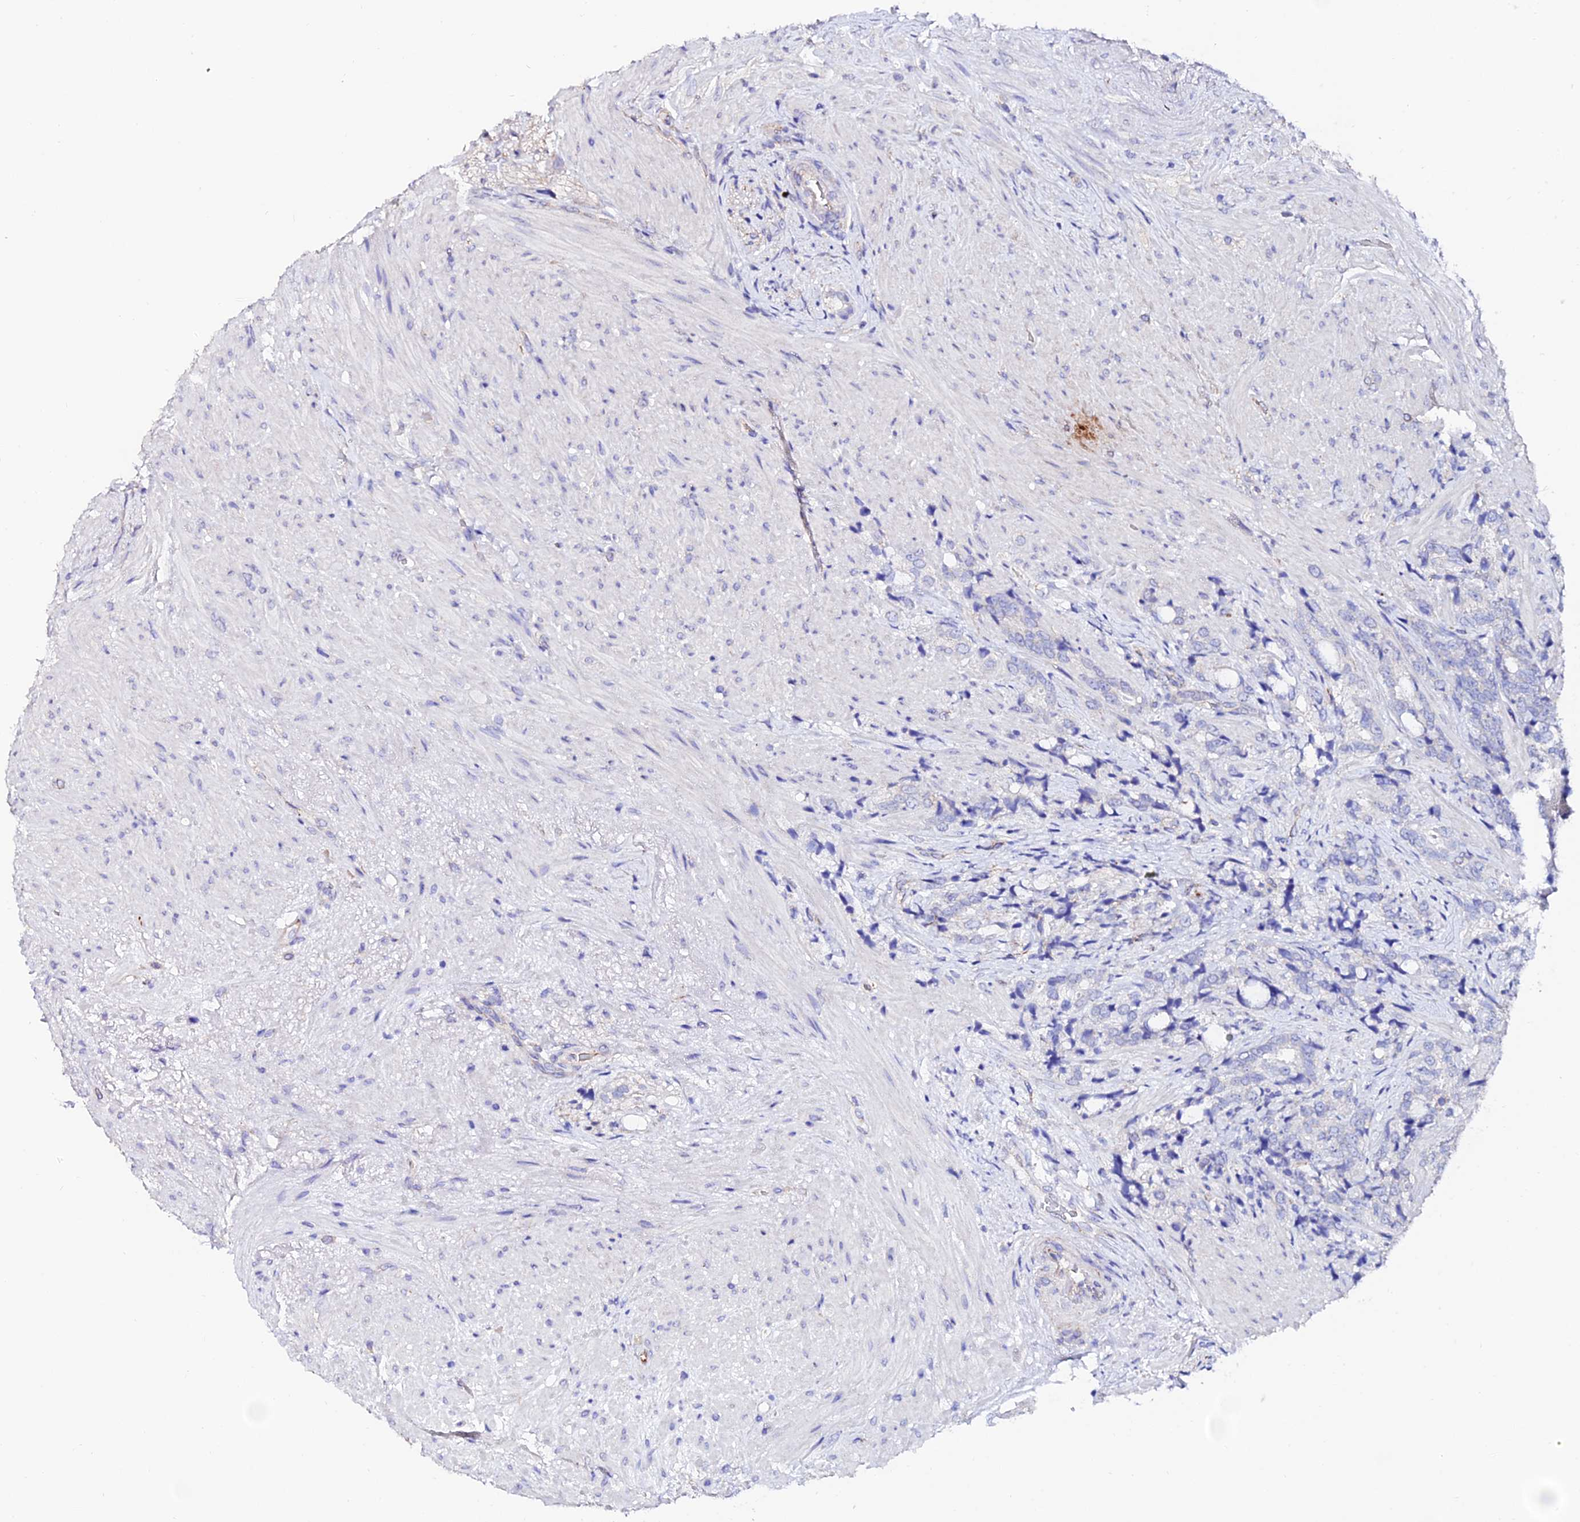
{"staining": {"intensity": "negative", "quantity": "none", "location": "none"}, "tissue": "prostate cancer", "cell_type": "Tumor cells", "image_type": "cancer", "snomed": [{"axis": "morphology", "description": "Adenocarcinoma, High grade"}, {"axis": "topography", "description": "Prostate"}], "caption": "Micrograph shows no significant protein expression in tumor cells of adenocarcinoma (high-grade) (prostate).", "gene": "ESM1", "patient": {"sex": "male", "age": 74}}